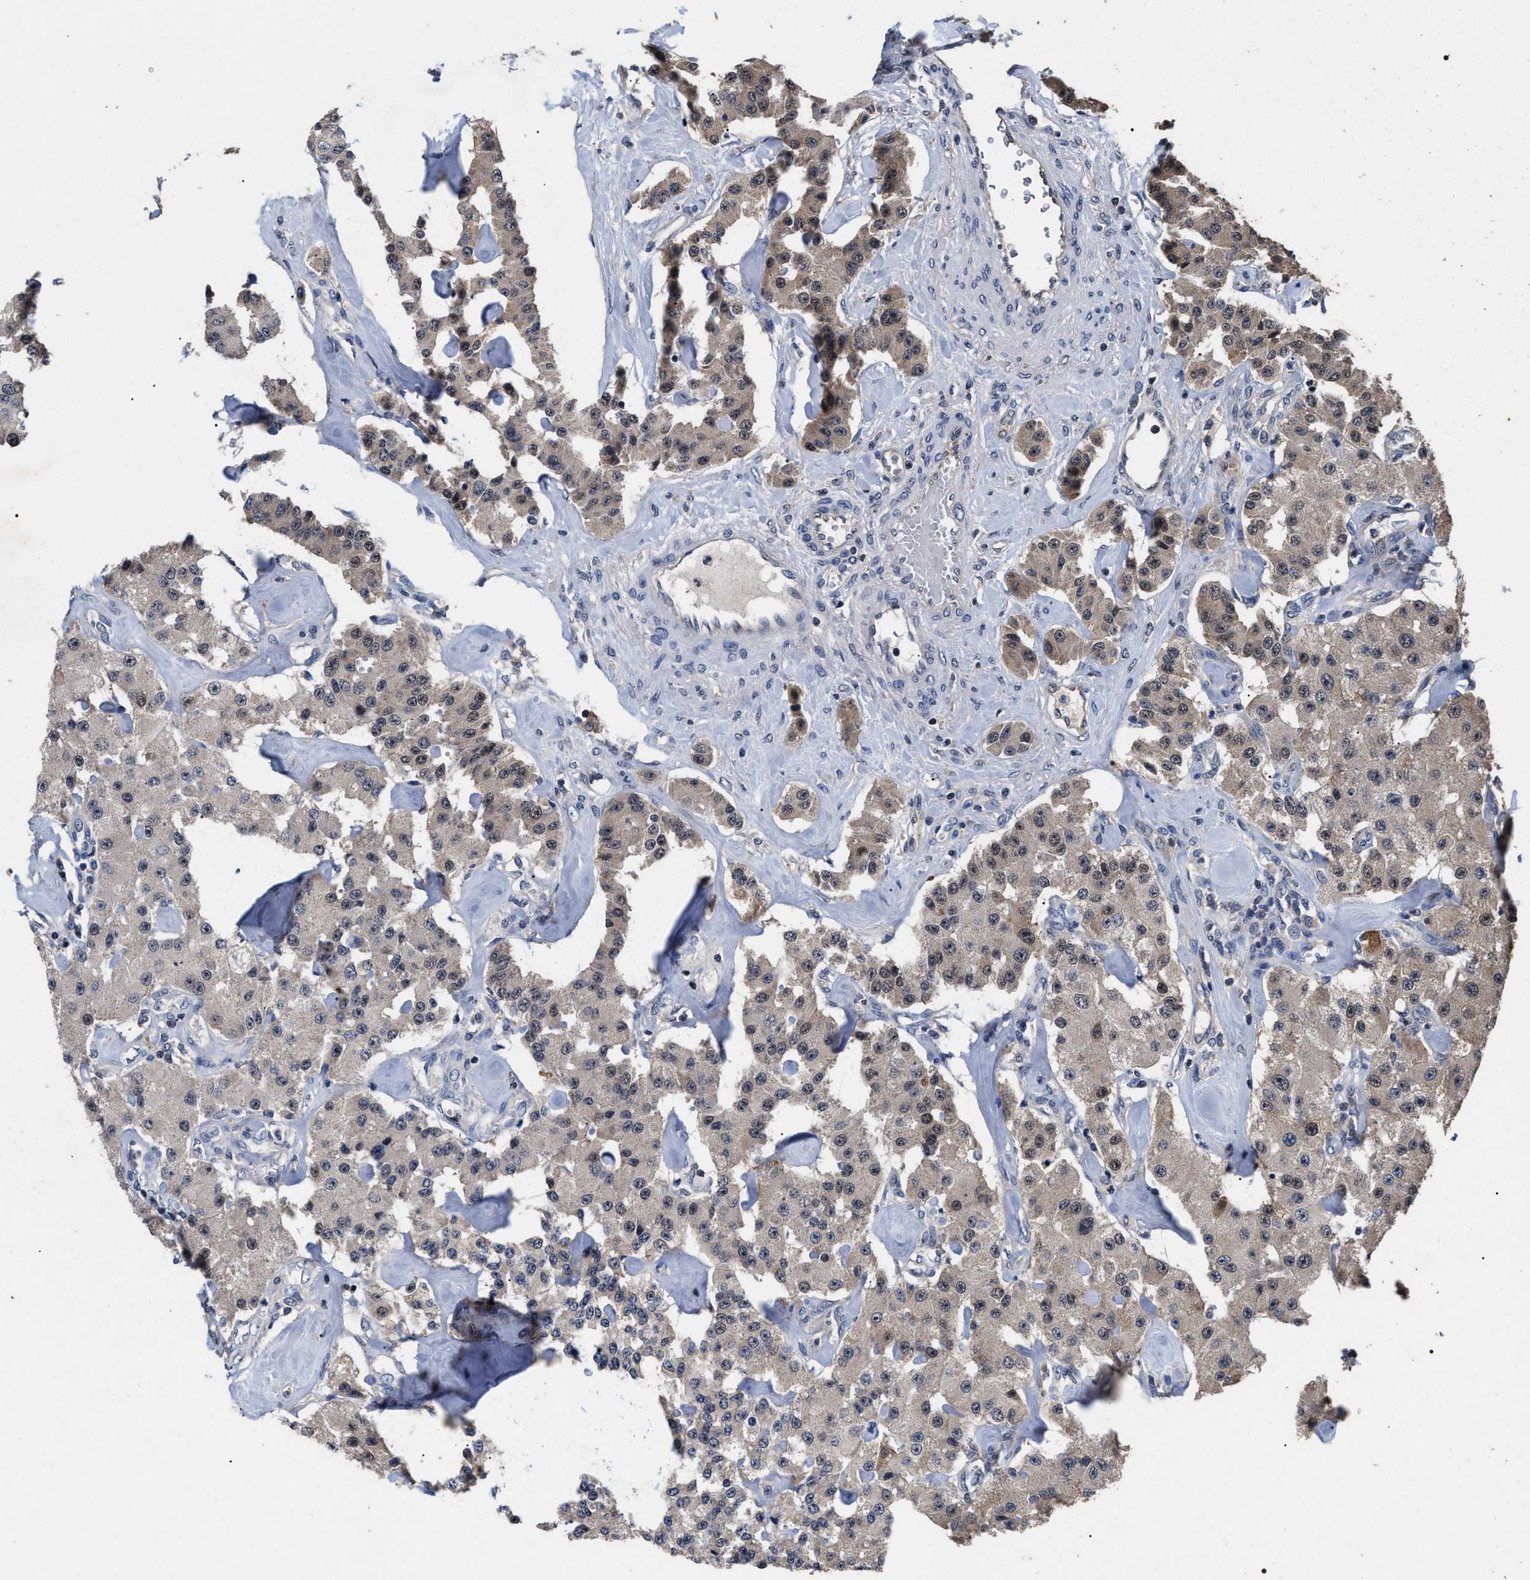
{"staining": {"intensity": "weak", "quantity": "<25%", "location": "nuclear"}, "tissue": "carcinoid", "cell_type": "Tumor cells", "image_type": "cancer", "snomed": [{"axis": "morphology", "description": "Carcinoid, malignant, NOS"}, {"axis": "topography", "description": "Pancreas"}], "caption": "The photomicrograph demonstrates no significant positivity in tumor cells of carcinoid. (Immunohistochemistry, brightfield microscopy, high magnification).", "gene": "UPF3A", "patient": {"sex": "male", "age": 41}}